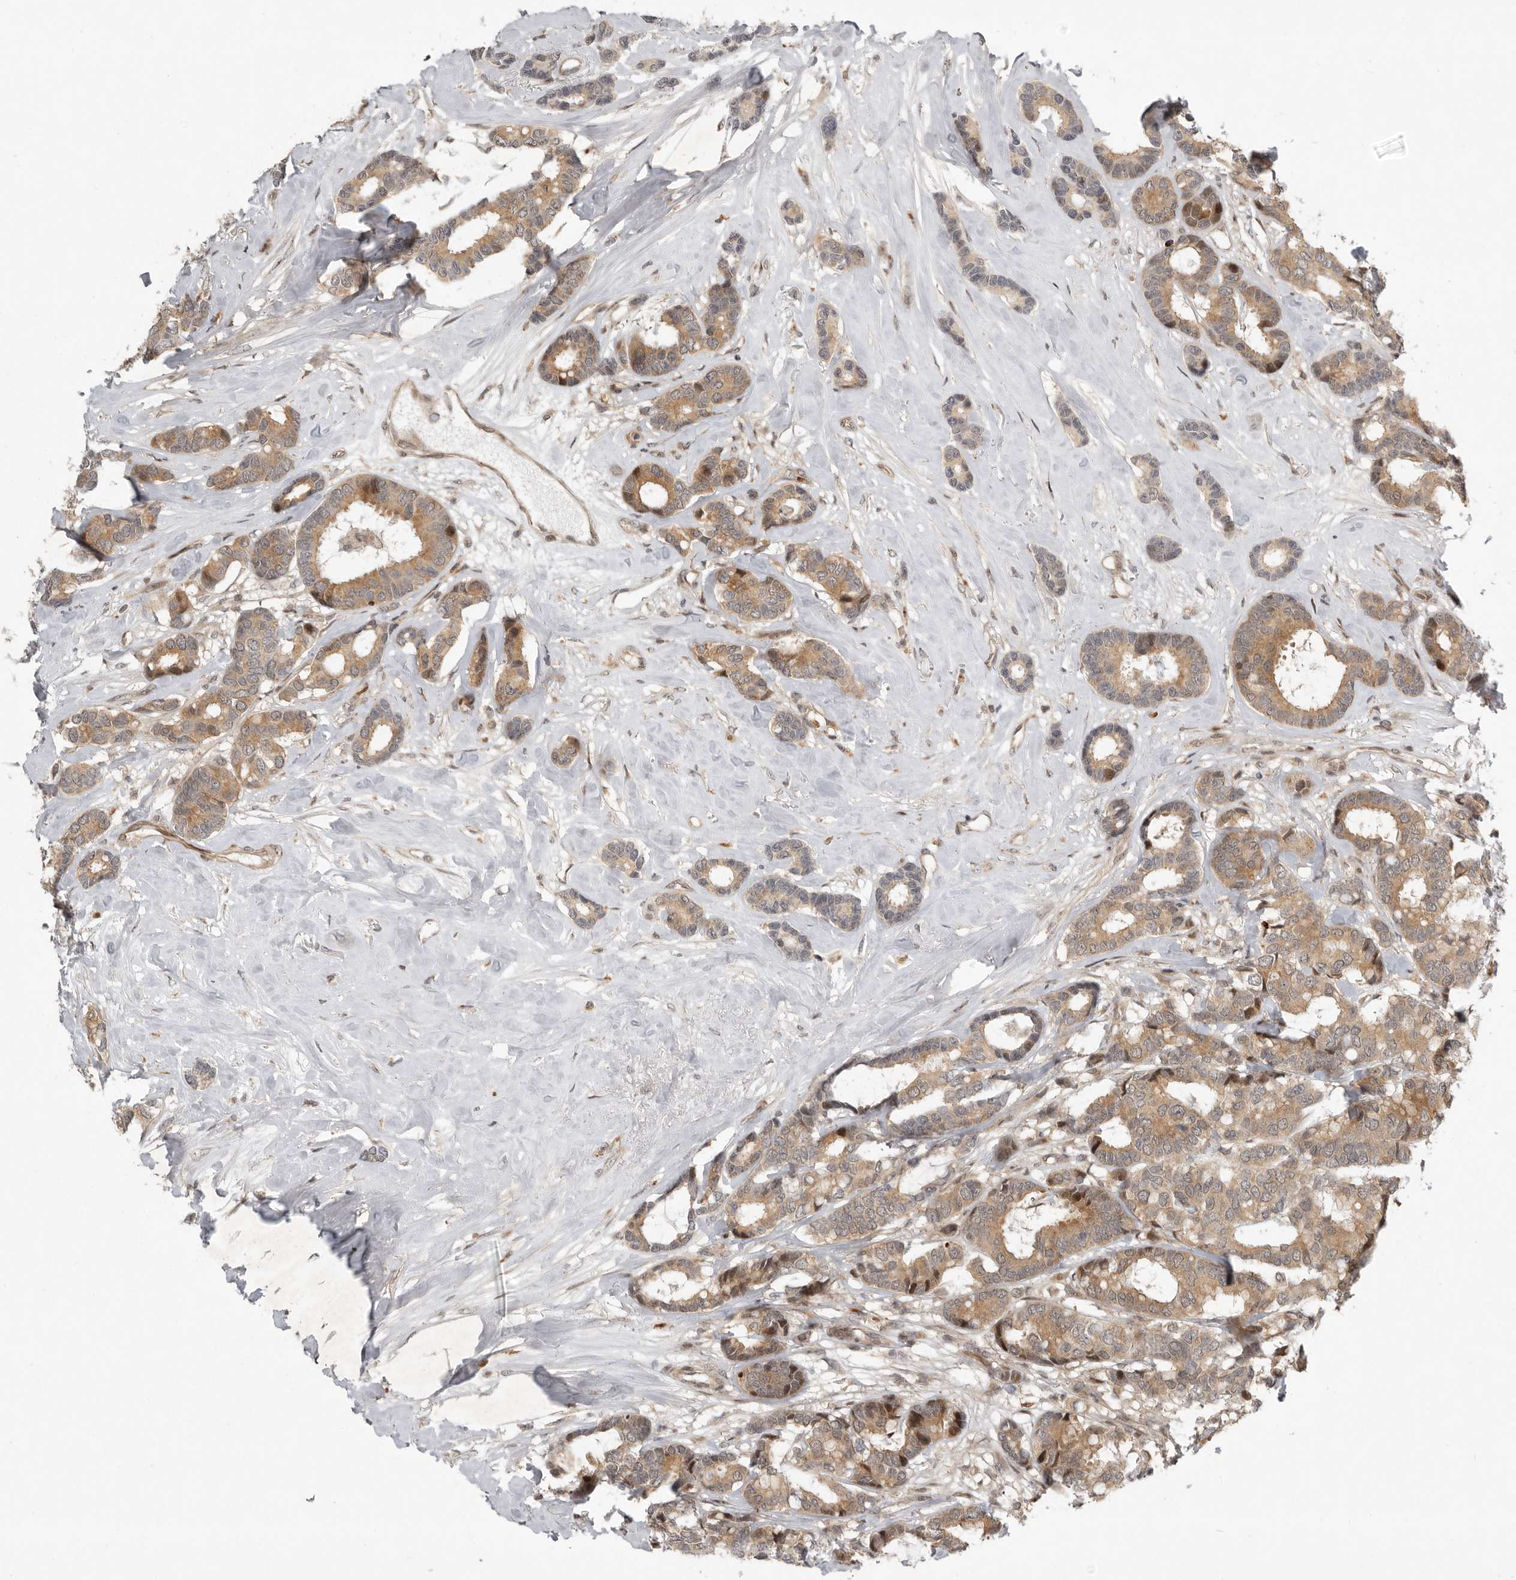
{"staining": {"intensity": "moderate", "quantity": ">75%", "location": "cytoplasmic/membranous"}, "tissue": "breast cancer", "cell_type": "Tumor cells", "image_type": "cancer", "snomed": [{"axis": "morphology", "description": "Duct carcinoma"}, {"axis": "topography", "description": "Breast"}], "caption": "This image shows breast cancer (invasive ductal carcinoma) stained with immunohistochemistry (IHC) to label a protein in brown. The cytoplasmic/membranous of tumor cells show moderate positivity for the protein. Nuclei are counter-stained blue.", "gene": "RABIF", "patient": {"sex": "female", "age": 87}}